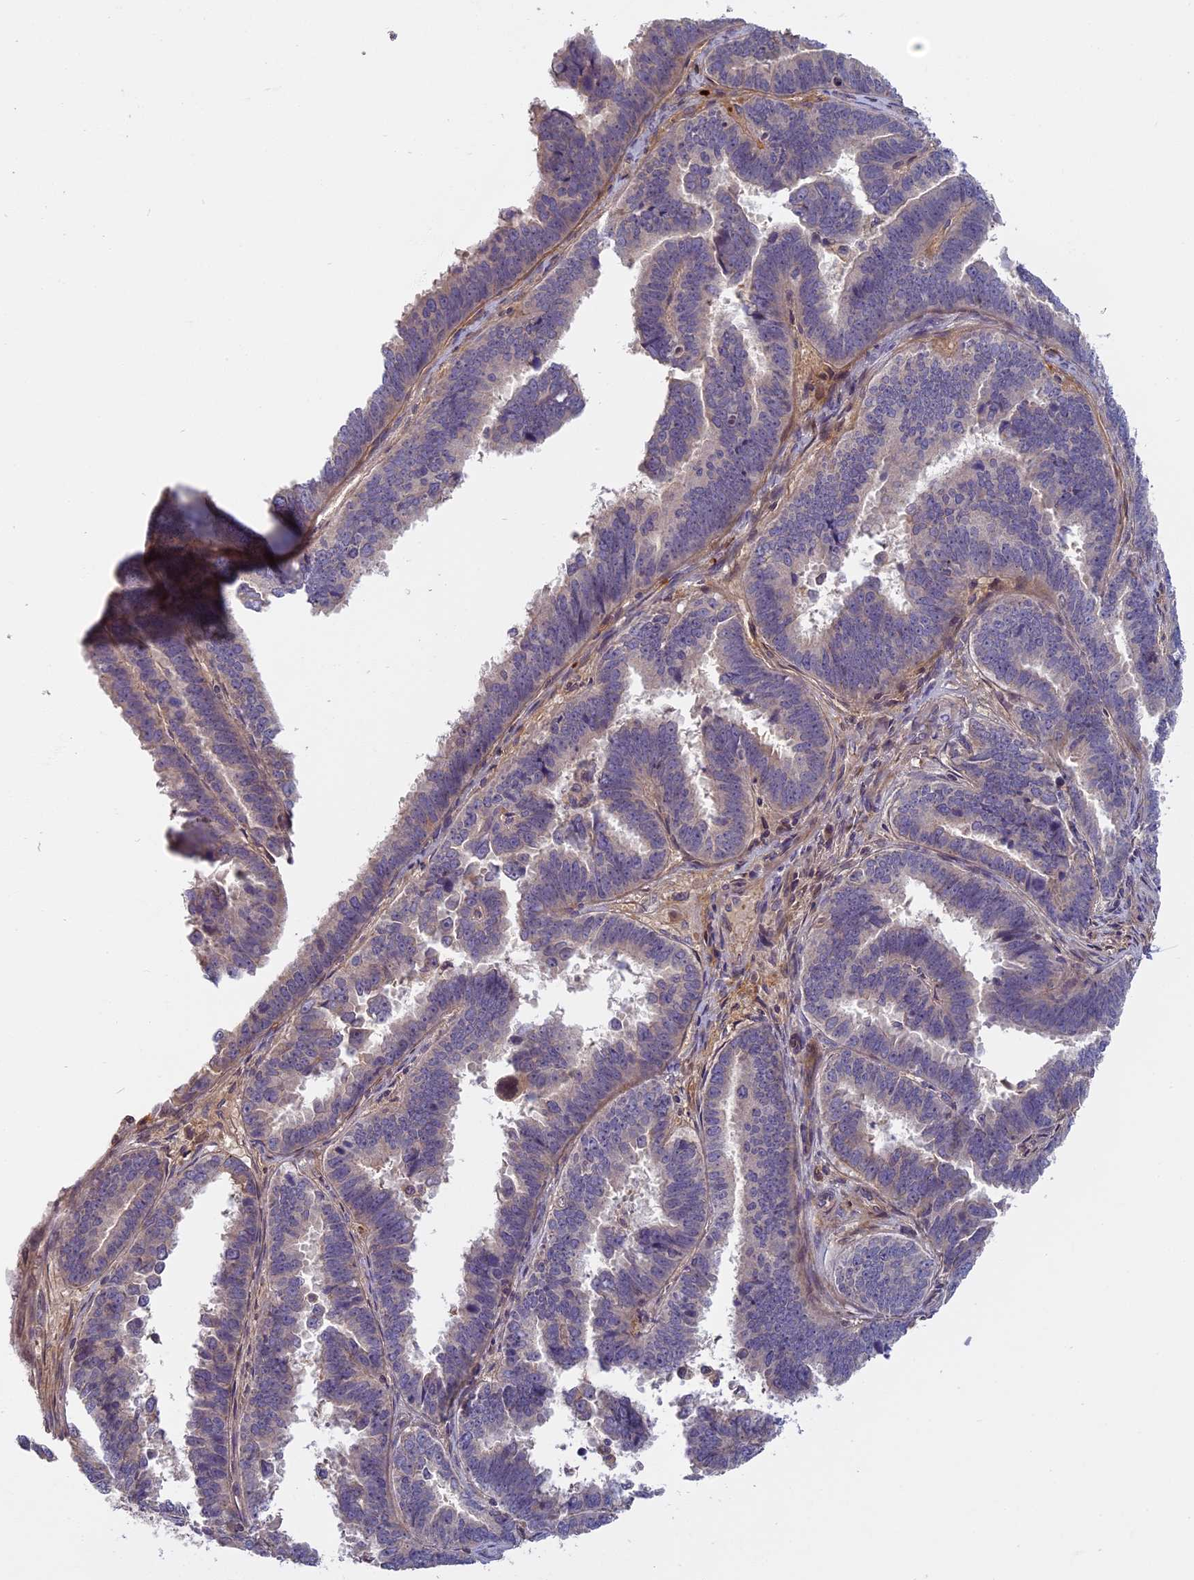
{"staining": {"intensity": "negative", "quantity": "none", "location": "none"}, "tissue": "endometrial cancer", "cell_type": "Tumor cells", "image_type": "cancer", "snomed": [{"axis": "morphology", "description": "Adenocarcinoma, NOS"}, {"axis": "topography", "description": "Endometrium"}], "caption": "Immunohistochemical staining of human endometrial cancer (adenocarcinoma) exhibits no significant positivity in tumor cells.", "gene": "AP4E1", "patient": {"sex": "female", "age": 75}}